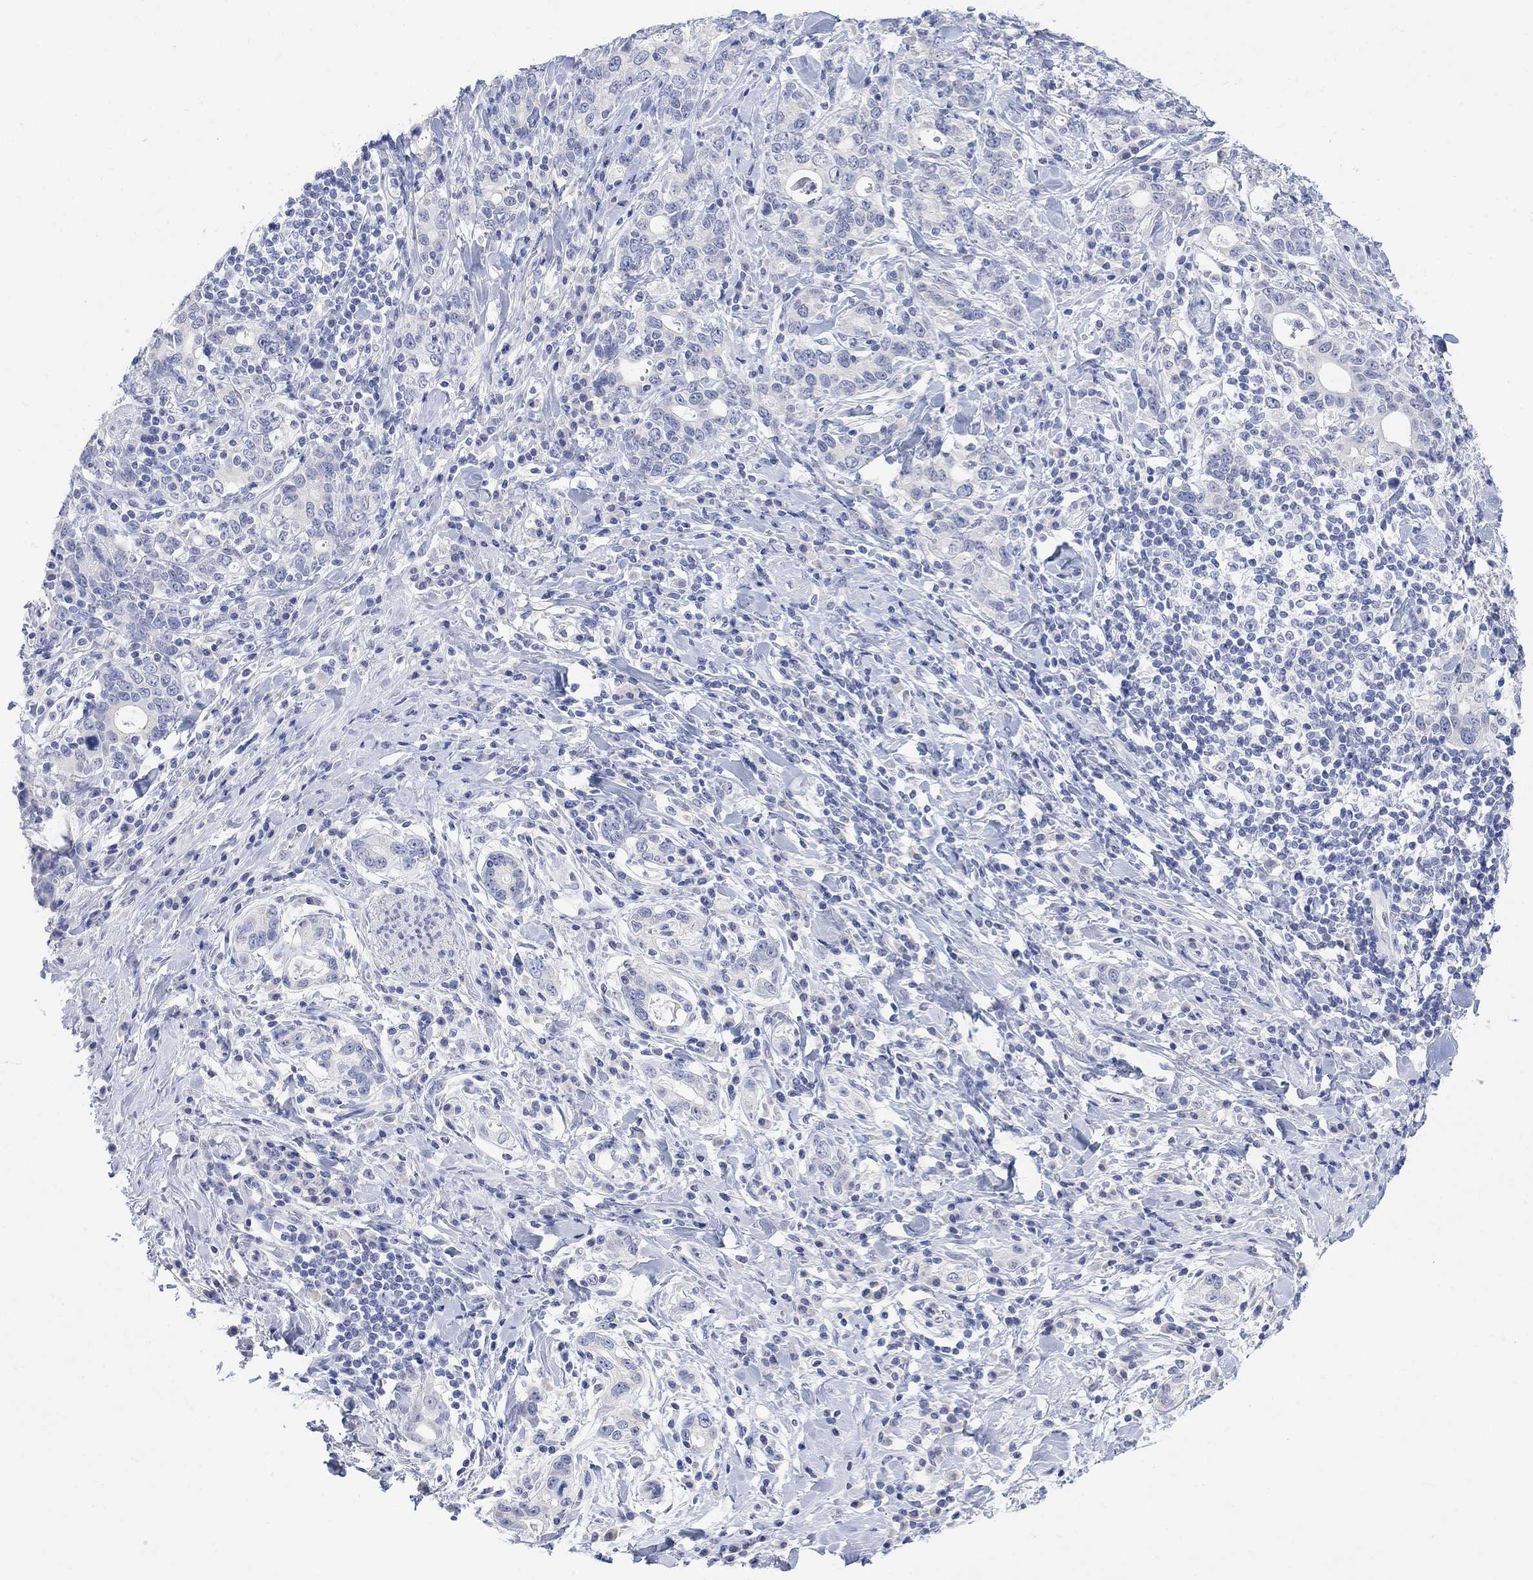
{"staining": {"intensity": "negative", "quantity": "none", "location": "none"}, "tissue": "stomach cancer", "cell_type": "Tumor cells", "image_type": "cancer", "snomed": [{"axis": "morphology", "description": "Adenocarcinoma, NOS"}, {"axis": "topography", "description": "Stomach"}], "caption": "DAB (3,3'-diaminobenzidine) immunohistochemical staining of human adenocarcinoma (stomach) shows no significant positivity in tumor cells.", "gene": "FBP2", "patient": {"sex": "male", "age": 79}}